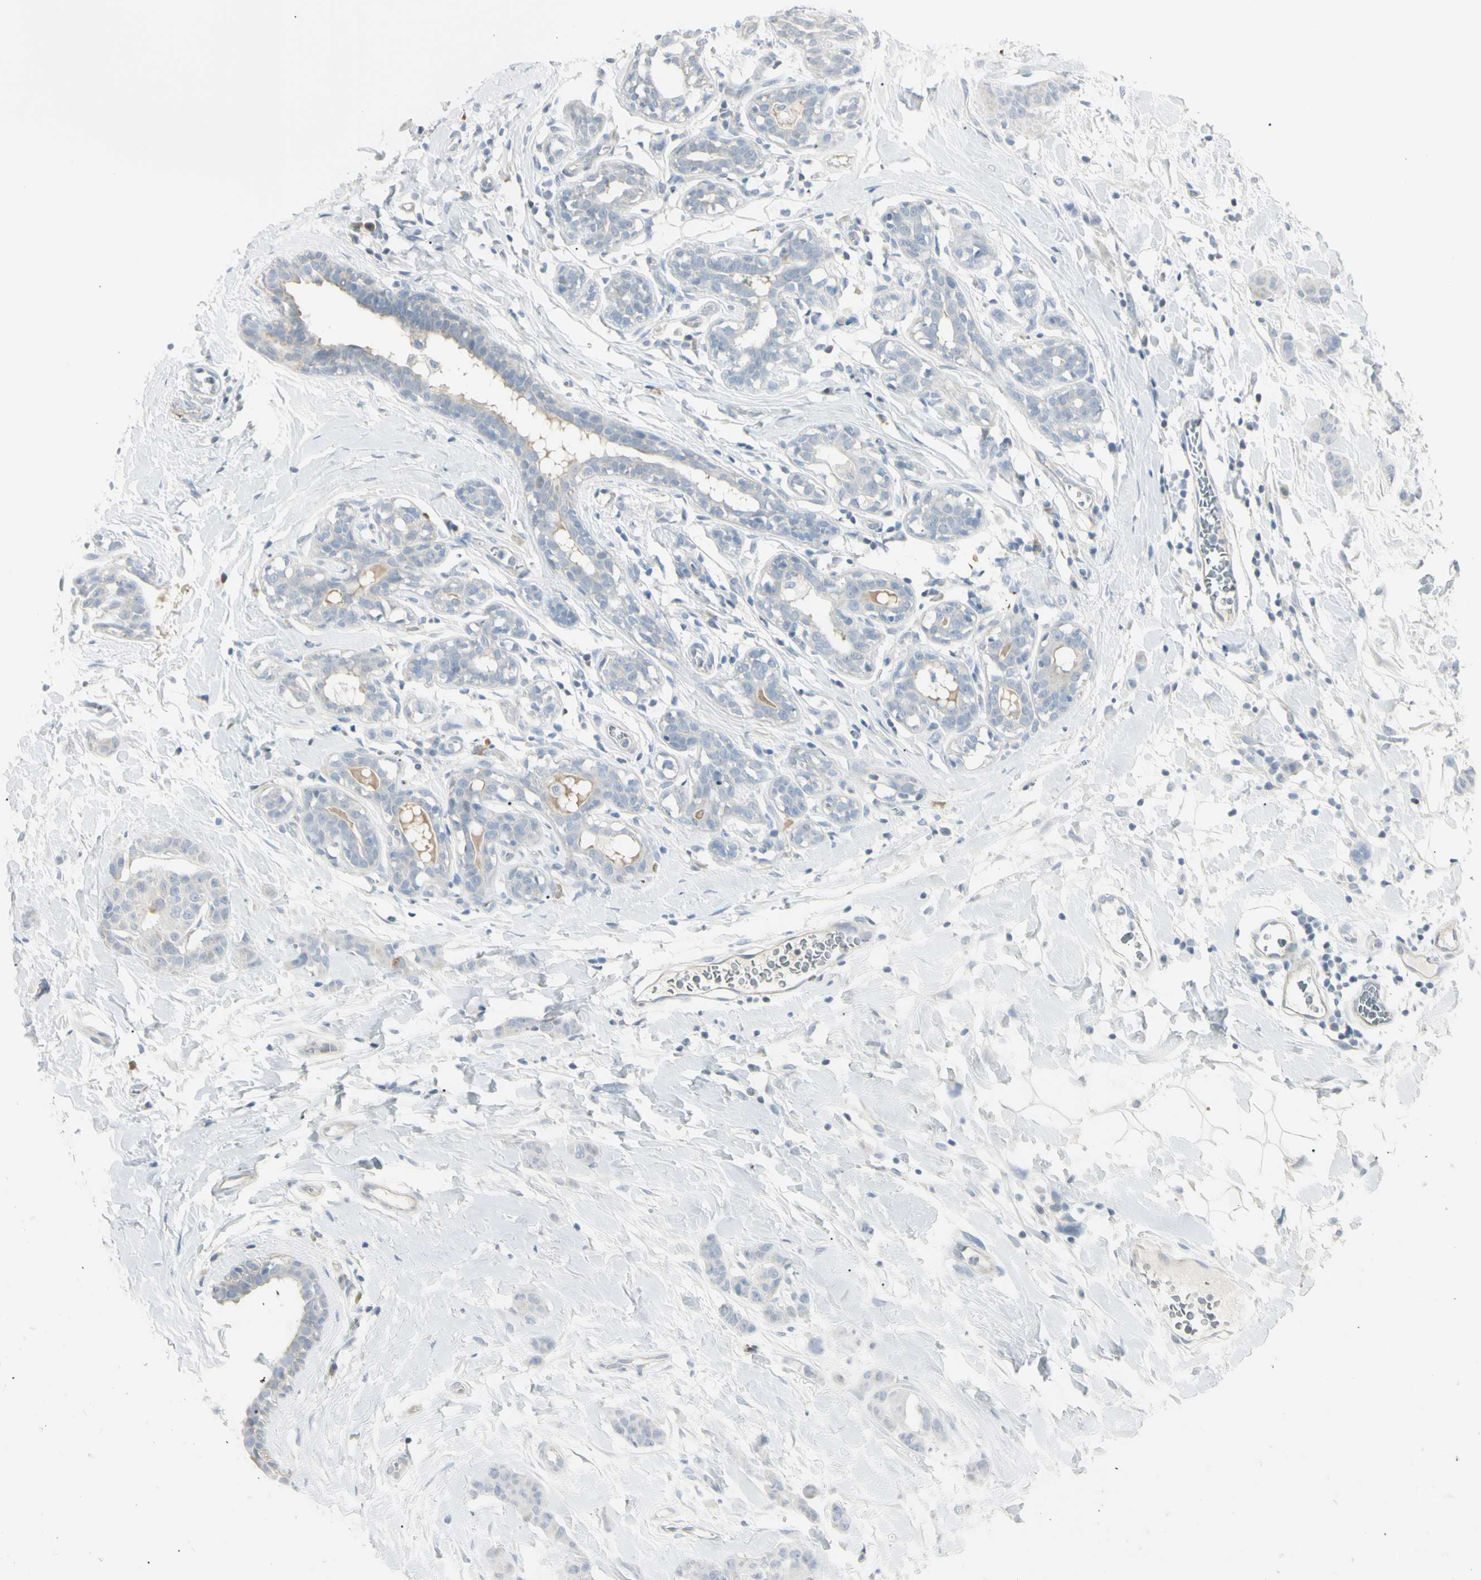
{"staining": {"intensity": "negative", "quantity": "none", "location": "none"}, "tissue": "breast cancer", "cell_type": "Tumor cells", "image_type": "cancer", "snomed": [{"axis": "morphology", "description": "Normal tissue, NOS"}, {"axis": "morphology", "description": "Duct carcinoma"}, {"axis": "topography", "description": "Breast"}], "caption": "Immunohistochemistry micrograph of breast cancer (invasive ductal carcinoma) stained for a protein (brown), which demonstrates no staining in tumor cells.", "gene": "PIP", "patient": {"sex": "female", "age": 40}}